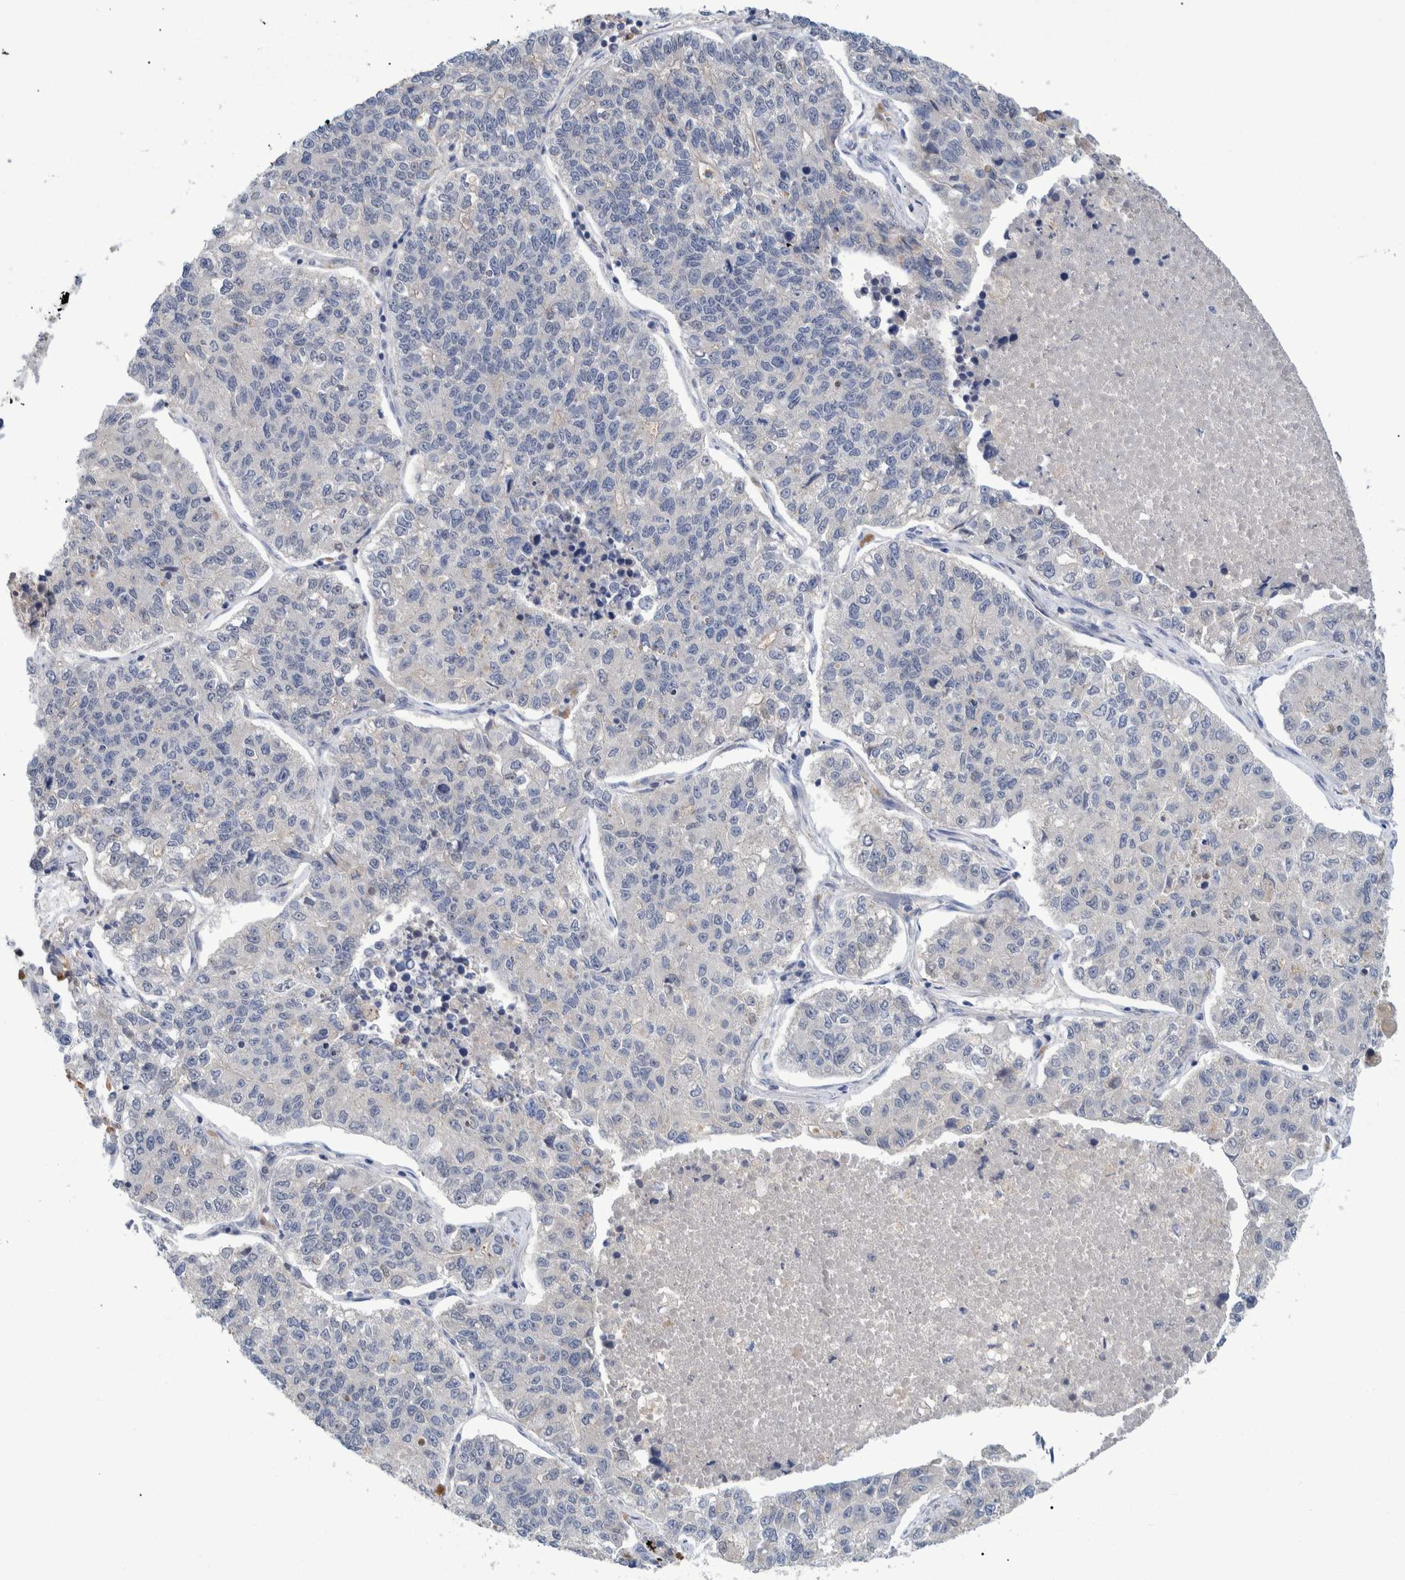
{"staining": {"intensity": "negative", "quantity": "none", "location": "none"}, "tissue": "lung cancer", "cell_type": "Tumor cells", "image_type": "cancer", "snomed": [{"axis": "morphology", "description": "Adenocarcinoma, NOS"}, {"axis": "topography", "description": "Lung"}], "caption": "Micrograph shows no significant protein positivity in tumor cells of lung adenocarcinoma.", "gene": "PCYT2", "patient": {"sex": "male", "age": 49}}